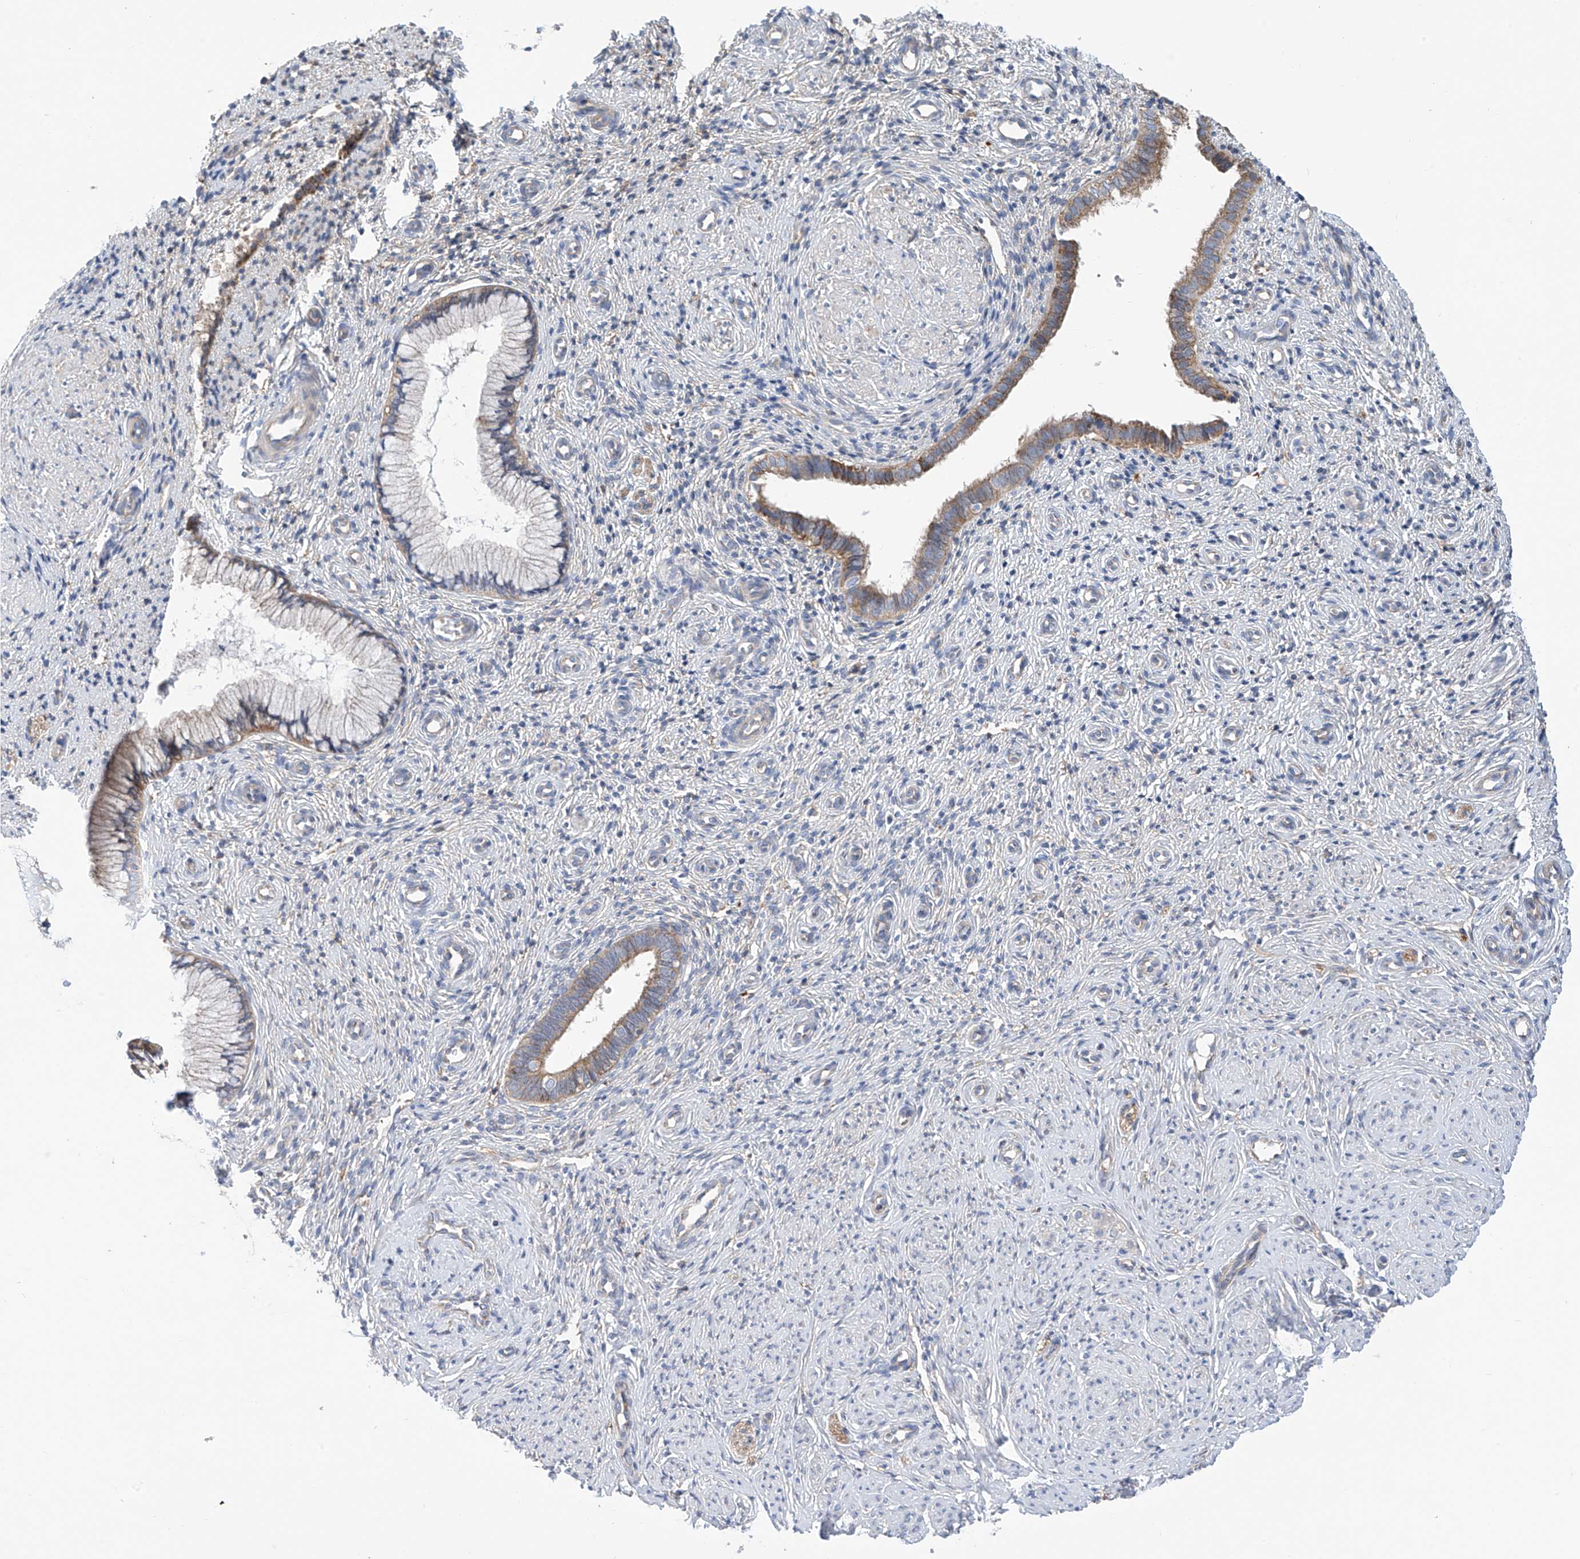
{"staining": {"intensity": "moderate", "quantity": "25%-75%", "location": "cytoplasmic/membranous"}, "tissue": "cervix", "cell_type": "Glandular cells", "image_type": "normal", "snomed": [{"axis": "morphology", "description": "Normal tissue, NOS"}, {"axis": "topography", "description": "Cervix"}], "caption": "Immunohistochemical staining of benign cervix displays 25%-75% levels of moderate cytoplasmic/membranous protein staining in about 25%-75% of glandular cells.", "gene": "P2RX7", "patient": {"sex": "female", "age": 27}}